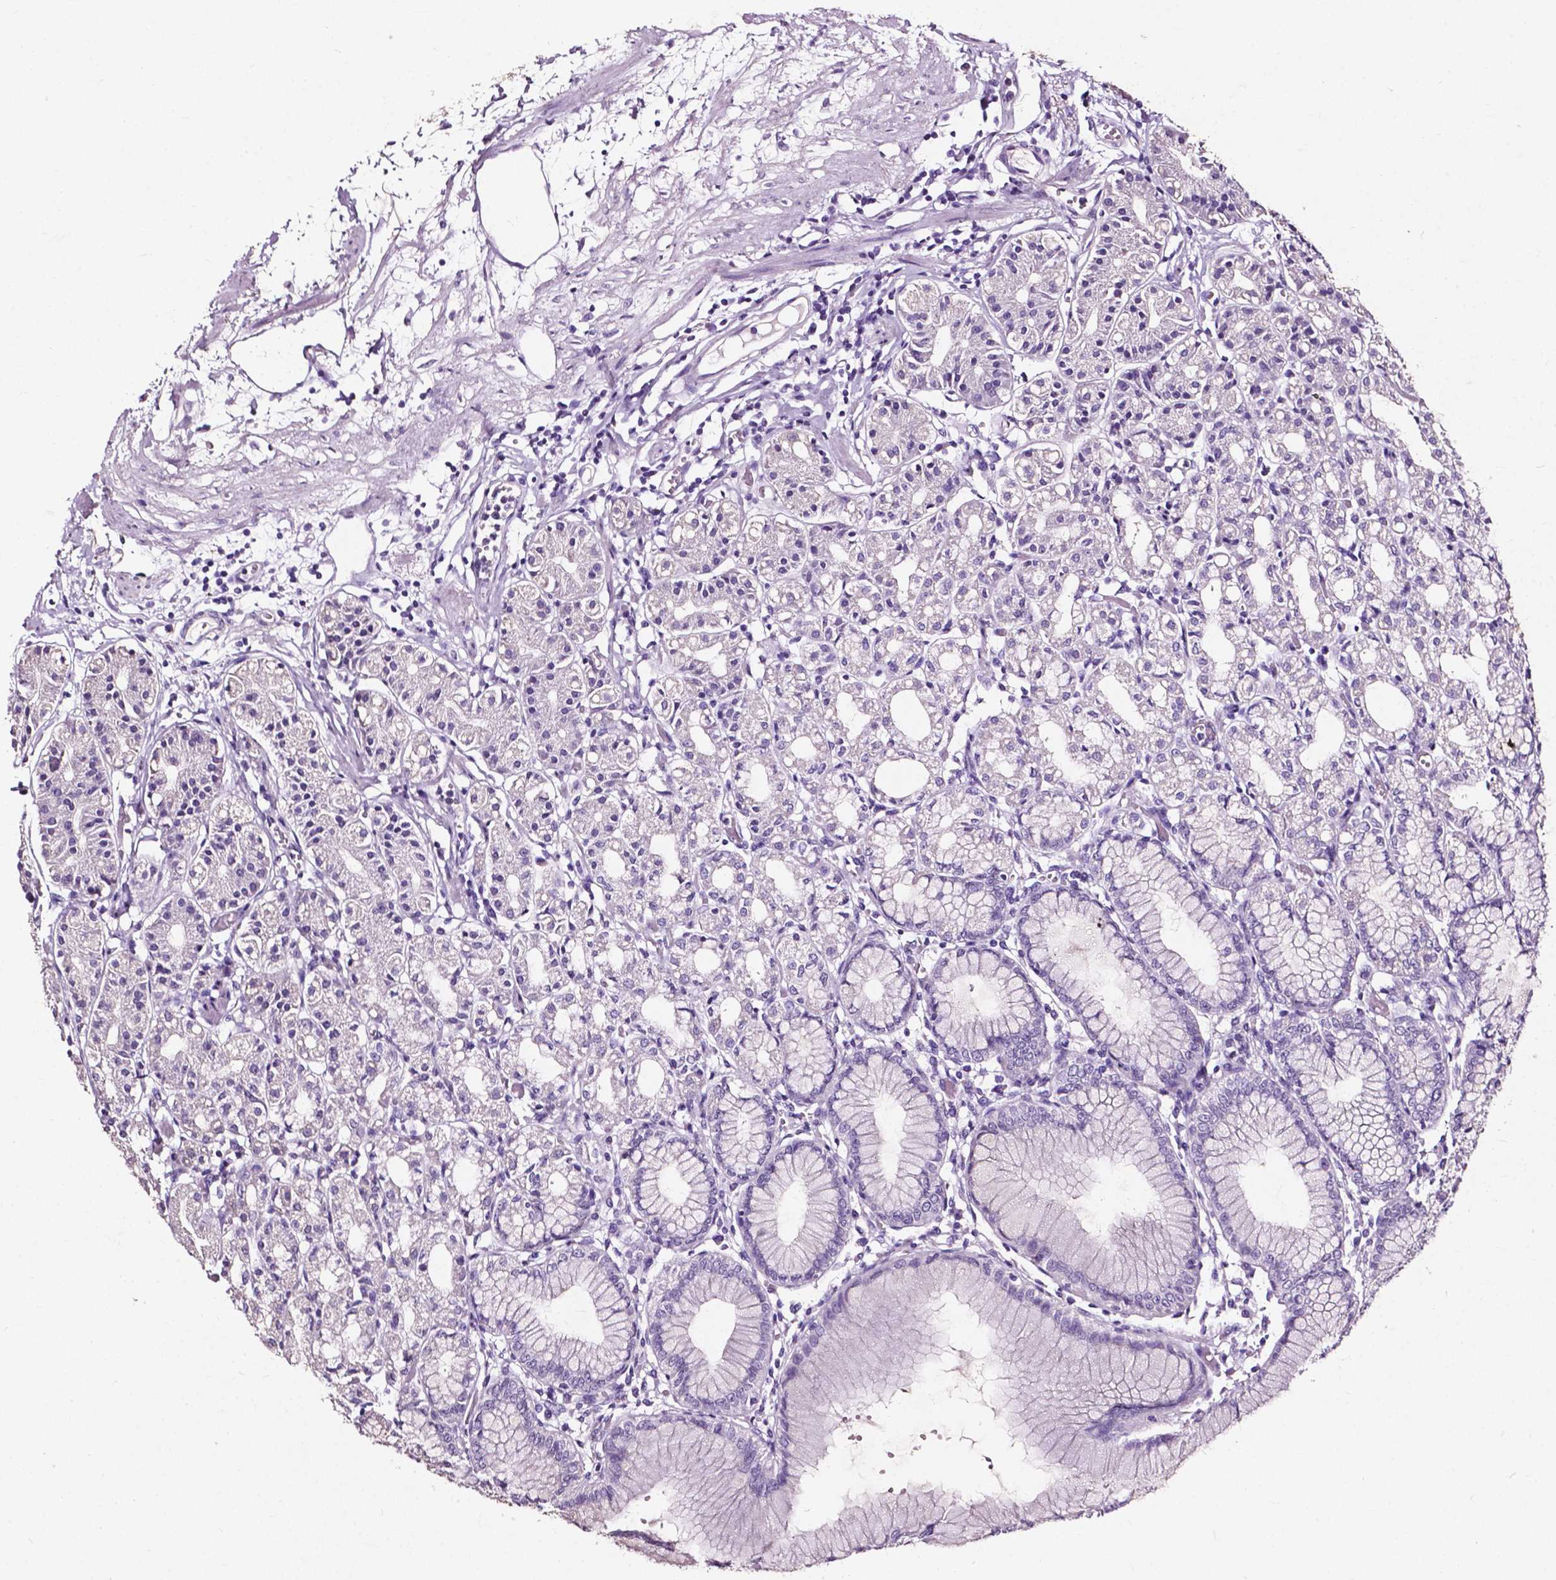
{"staining": {"intensity": "negative", "quantity": "none", "location": "none"}, "tissue": "stomach", "cell_type": "Glandular cells", "image_type": "normal", "snomed": [{"axis": "morphology", "description": "Normal tissue, NOS"}, {"axis": "topography", "description": "Skeletal muscle"}, {"axis": "topography", "description": "Stomach"}], "caption": "Immunohistochemistry of benign stomach demonstrates no positivity in glandular cells.", "gene": "DEFA5", "patient": {"sex": "female", "age": 57}}